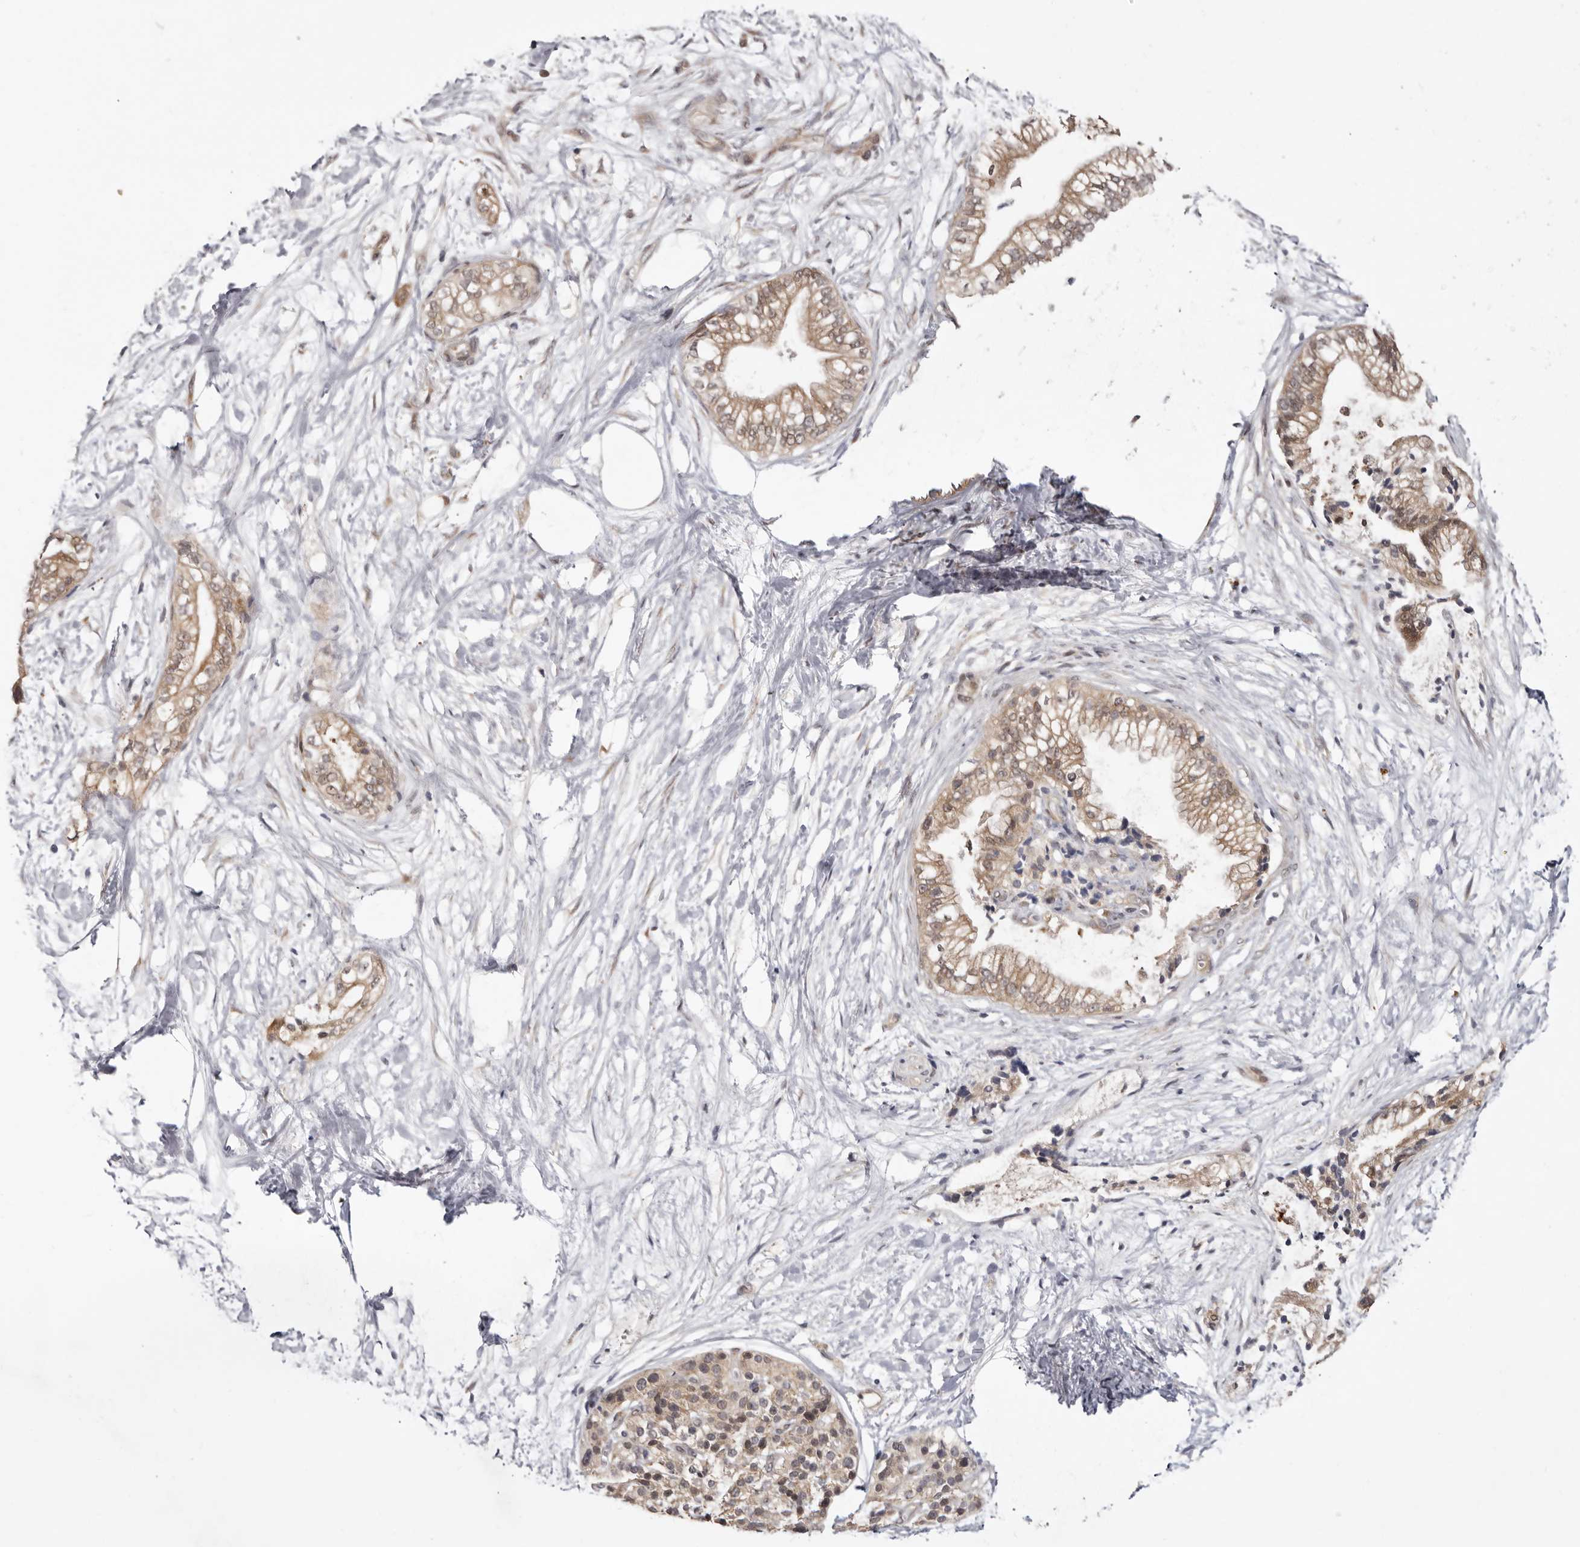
{"staining": {"intensity": "moderate", "quantity": ">75%", "location": "cytoplasmic/membranous"}, "tissue": "pancreatic cancer", "cell_type": "Tumor cells", "image_type": "cancer", "snomed": [{"axis": "morphology", "description": "Adenocarcinoma, NOS"}, {"axis": "topography", "description": "Pancreas"}], "caption": "IHC histopathology image of human pancreatic cancer (adenocarcinoma) stained for a protein (brown), which demonstrates medium levels of moderate cytoplasmic/membranous staining in about >75% of tumor cells.", "gene": "SBDS", "patient": {"sex": "male", "age": 68}}